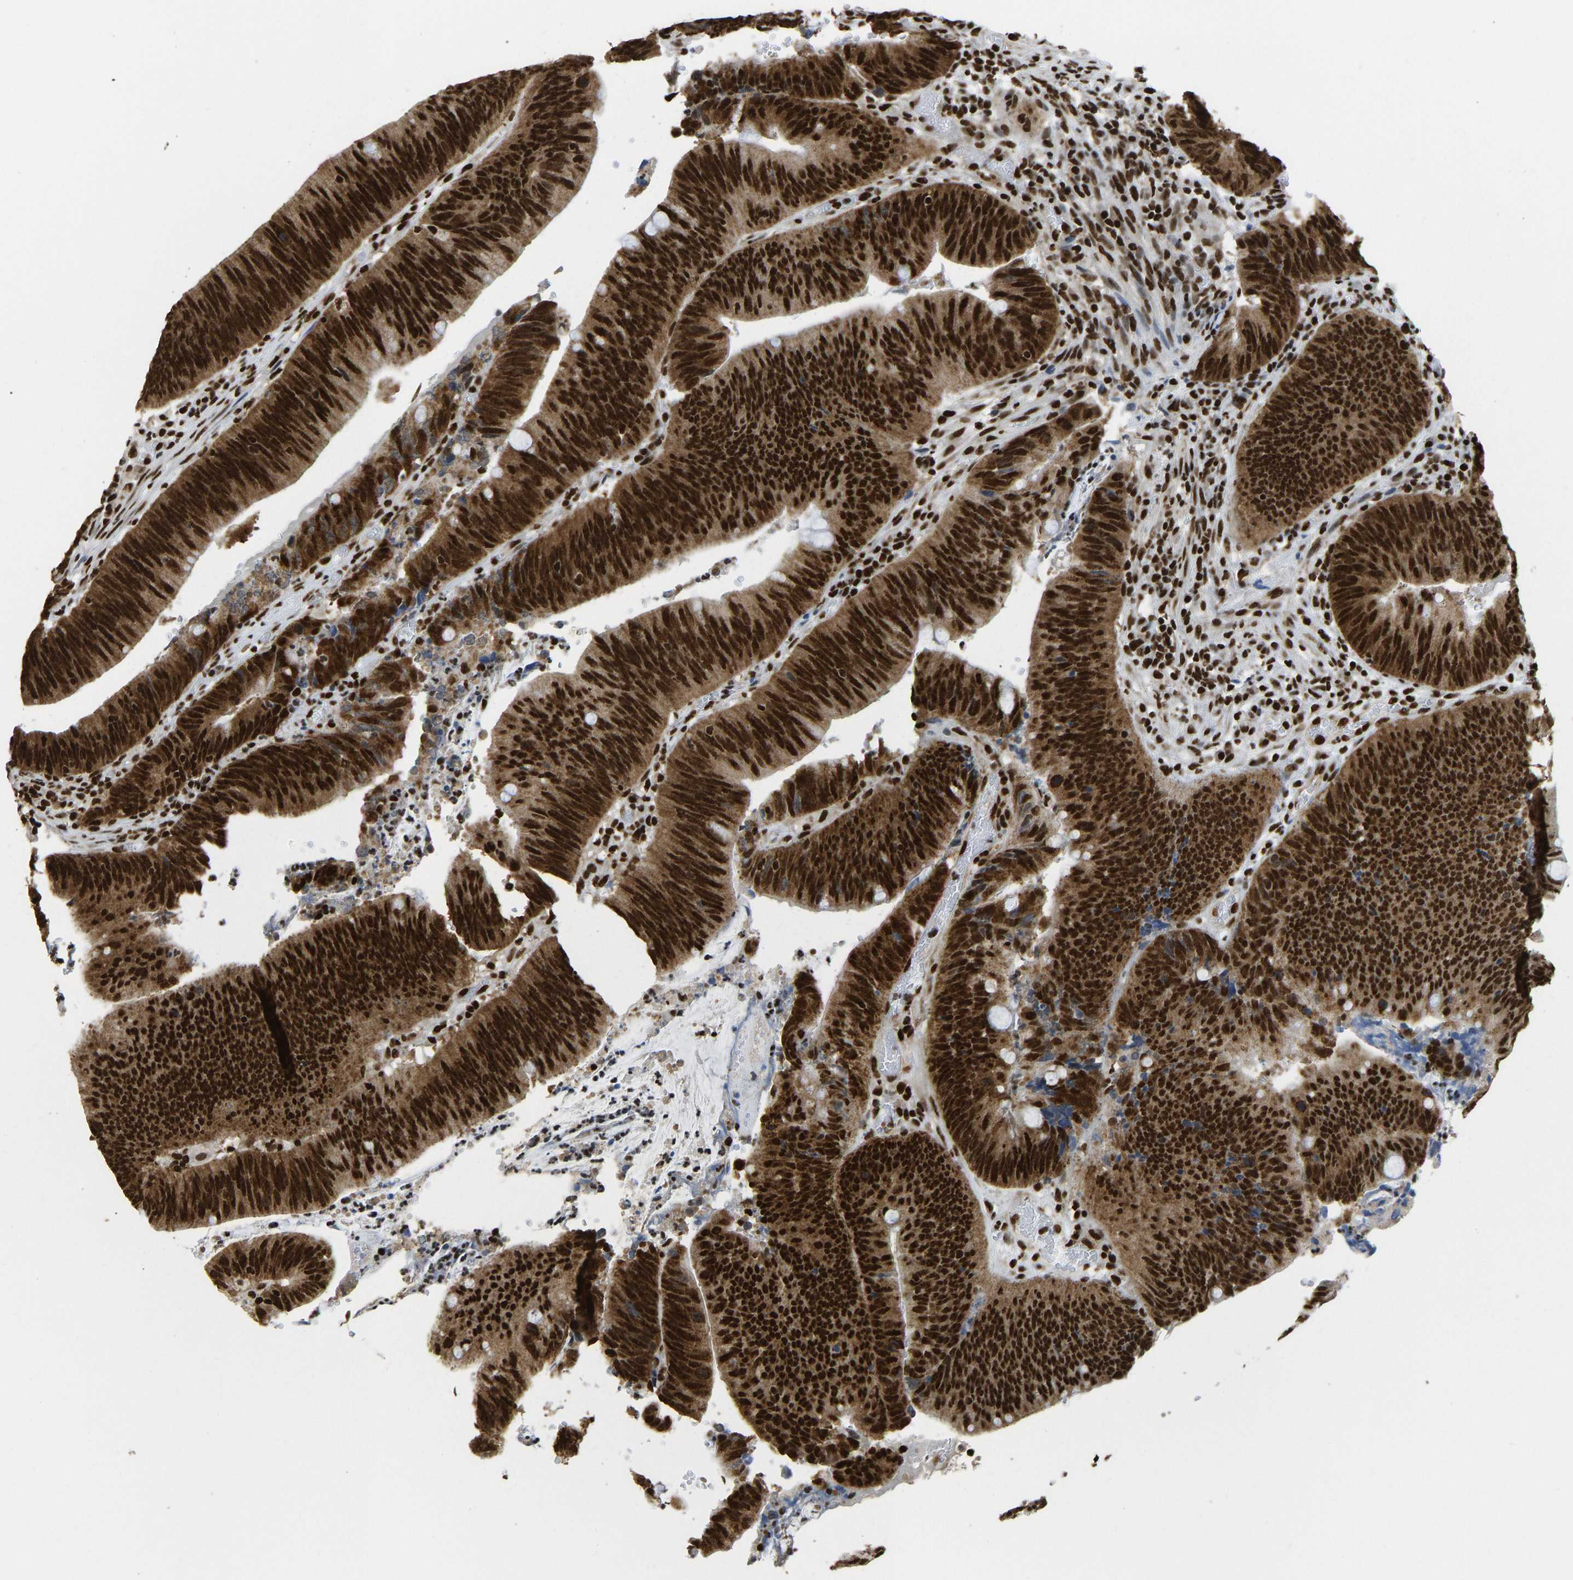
{"staining": {"intensity": "strong", "quantity": ">75%", "location": "cytoplasmic/membranous,nuclear"}, "tissue": "colorectal cancer", "cell_type": "Tumor cells", "image_type": "cancer", "snomed": [{"axis": "morphology", "description": "Normal tissue, NOS"}, {"axis": "morphology", "description": "Adenocarcinoma, NOS"}, {"axis": "topography", "description": "Rectum"}], "caption": "Strong cytoplasmic/membranous and nuclear protein expression is identified in approximately >75% of tumor cells in colorectal adenocarcinoma. Using DAB (3,3'-diaminobenzidine) (brown) and hematoxylin (blue) stains, captured at high magnification using brightfield microscopy.", "gene": "ZSCAN20", "patient": {"sex": "female", "age": 66}}